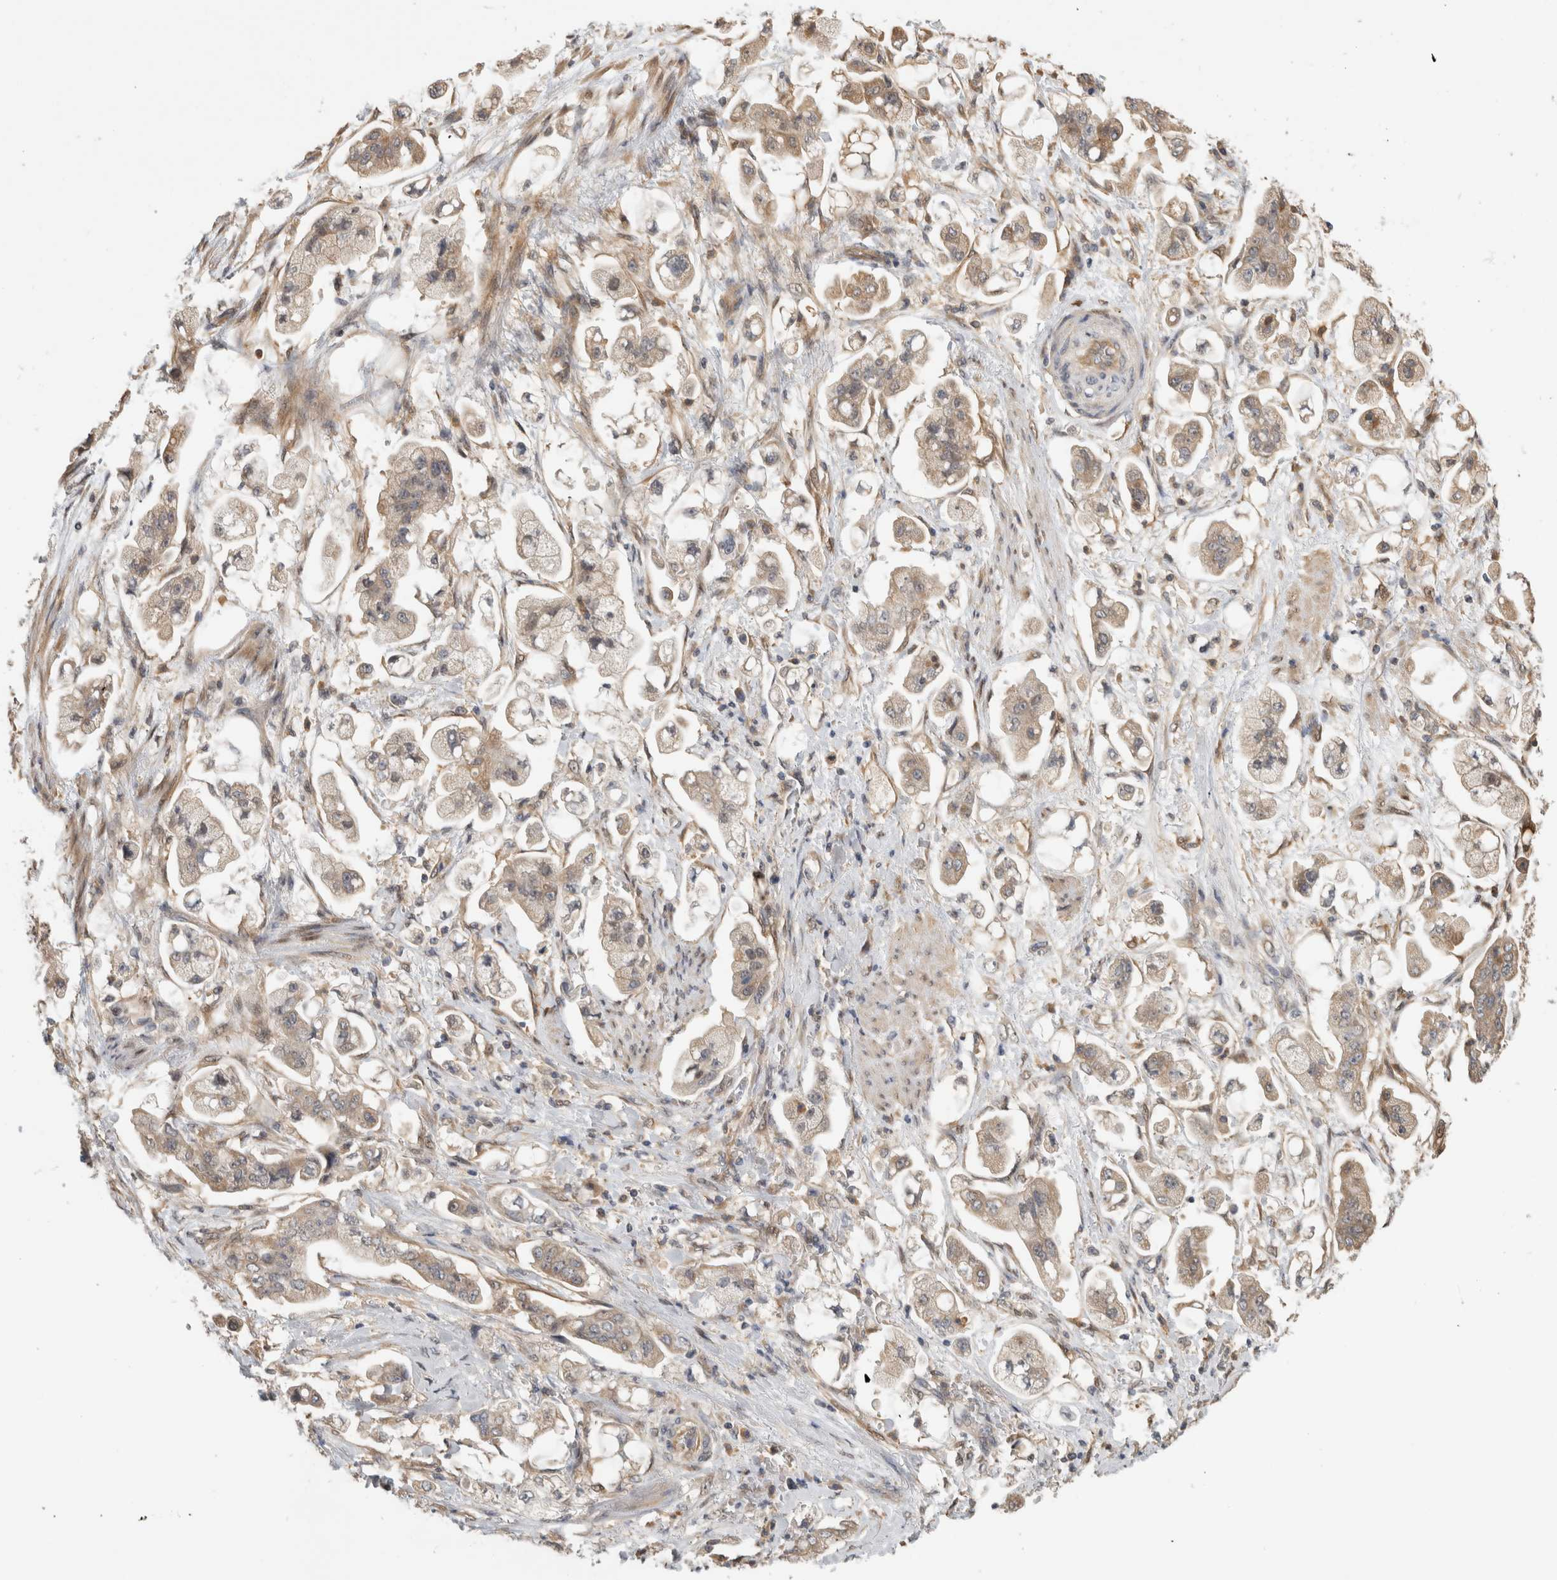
{"staining": {"intensity": "weak", "quantity": ">75%", "location": "cytoplasmic/membranous"}, "tissue": "stomach cancer", "cell_type": "Tumor cells", "image_type": "cancer", "snomed": [{"axis": "morphology", "description": "Adenocarcinoma, NOS"}, {"axis": "topography", "description": "Stomach"}], "caption": "Protein staining of stomach cancer (adenocarcinoma) tissue shows weak cytoplasmic/membranous positivity in approximately >75% of tumor cells.", "gene": "PGM1", "patient": {"sex": "male", "age": 62}}